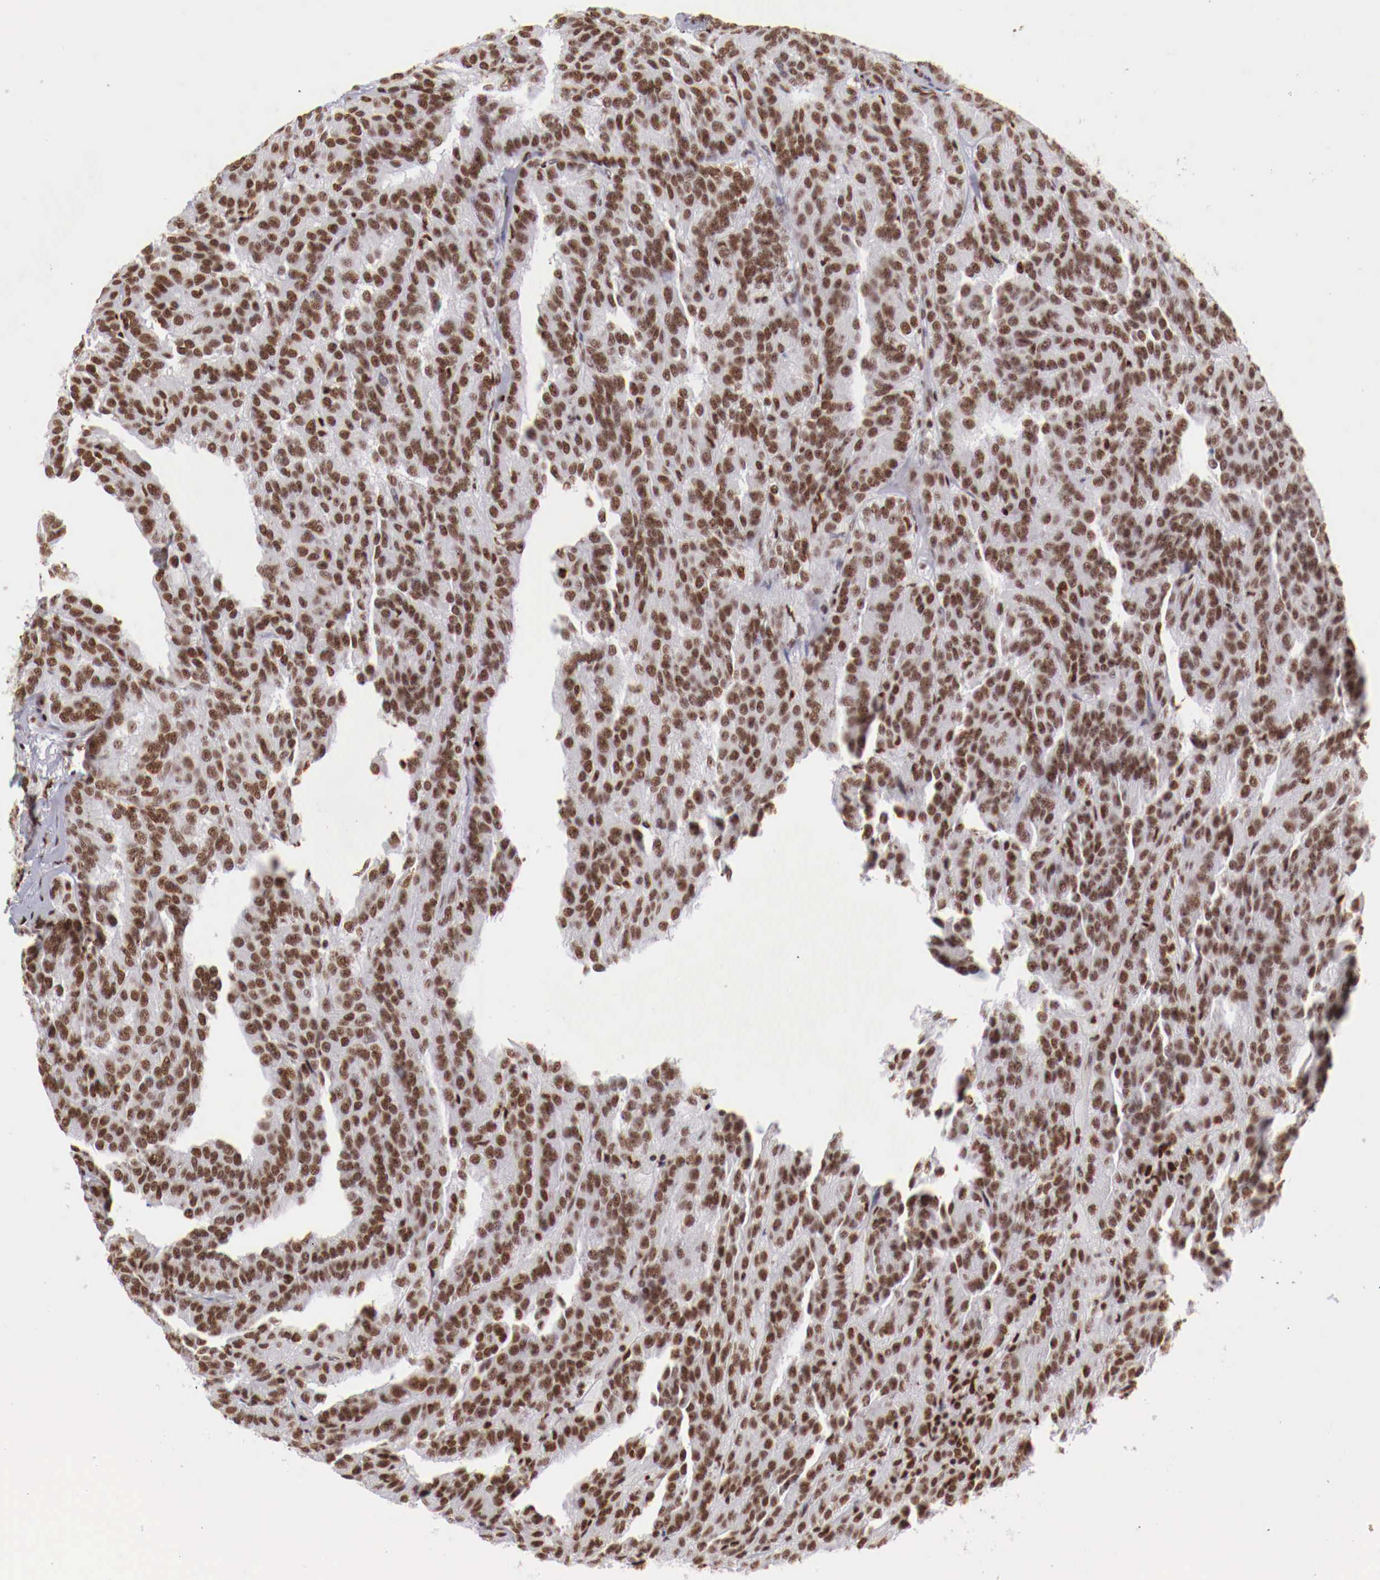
{"staining": {"intensity": "strong", "quantity": ">75%", "location": "nuclear"}, "tissue": "renal cancer", "cell_type": "Tumor cells", "image_type": "cancer", "snomed": [{"axis": "morphology", "description": "Adenocarcinoma, NOS"}, {"axis": "topography", "description": "Kidney"}], "caption": "Tumor cells reveal high levels of strong nuclear expression in approximately >75% of cells in renal cancer (adenocarcinoma).", "gene": "MAX", "patient": {"sex": "male", "age": 46}}